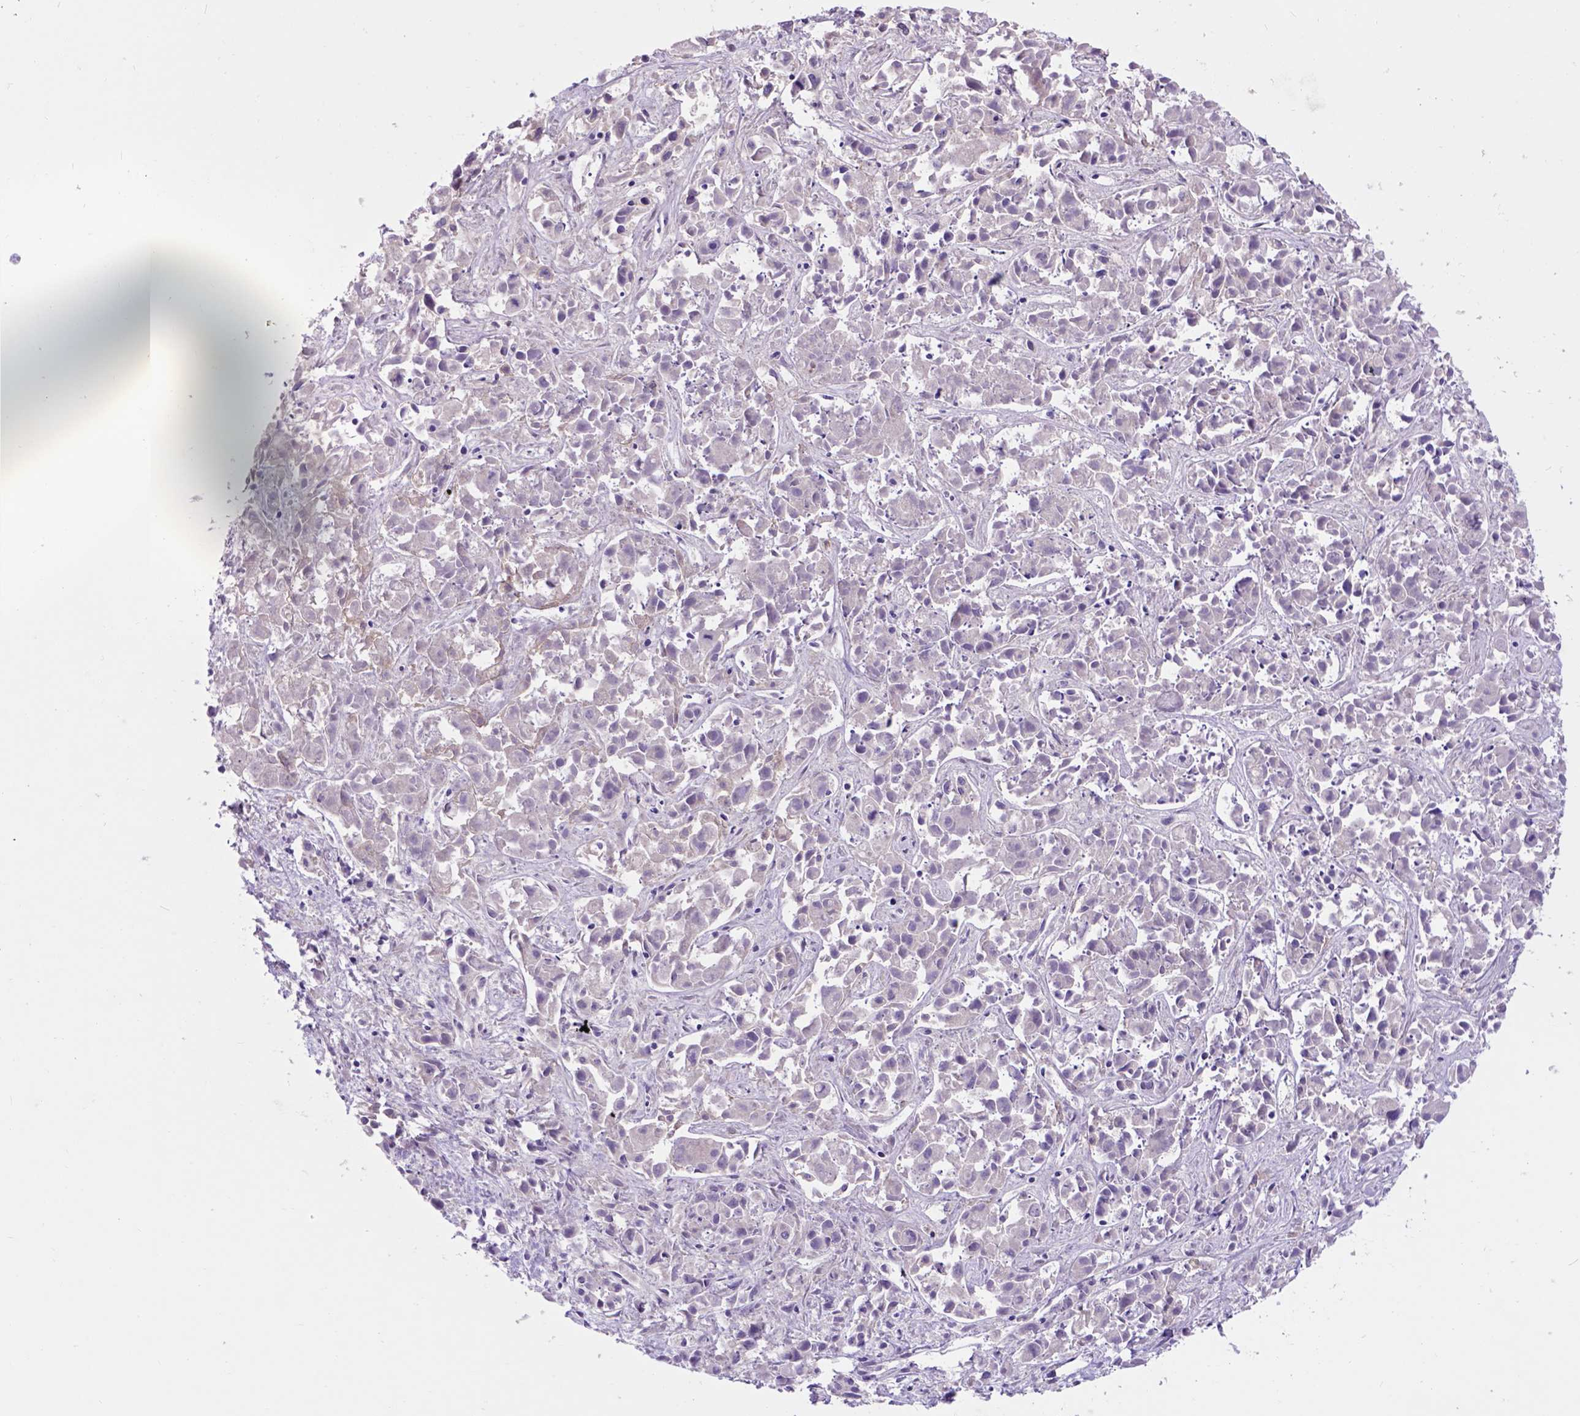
{"staining": {"intensity": "negative", "quantity": "none", "location": "none"}, "tissue": "liver cancer", "cell_type": "Tumor cells", "image_type": "cancer", "snomed": [{"axis": "morphology", "description": "Cholangiocarcinoma"}, {"axis": "topography", "description": "Liver"}], "caption": "The photomicrograph shows no staining of tumor cells in cholangiocarcinoma (liver). (Brightfield microscopy of DAB IHC at high magnification).", "gene": "EGFR", "patient": {"sex": "female", "age": 81}}